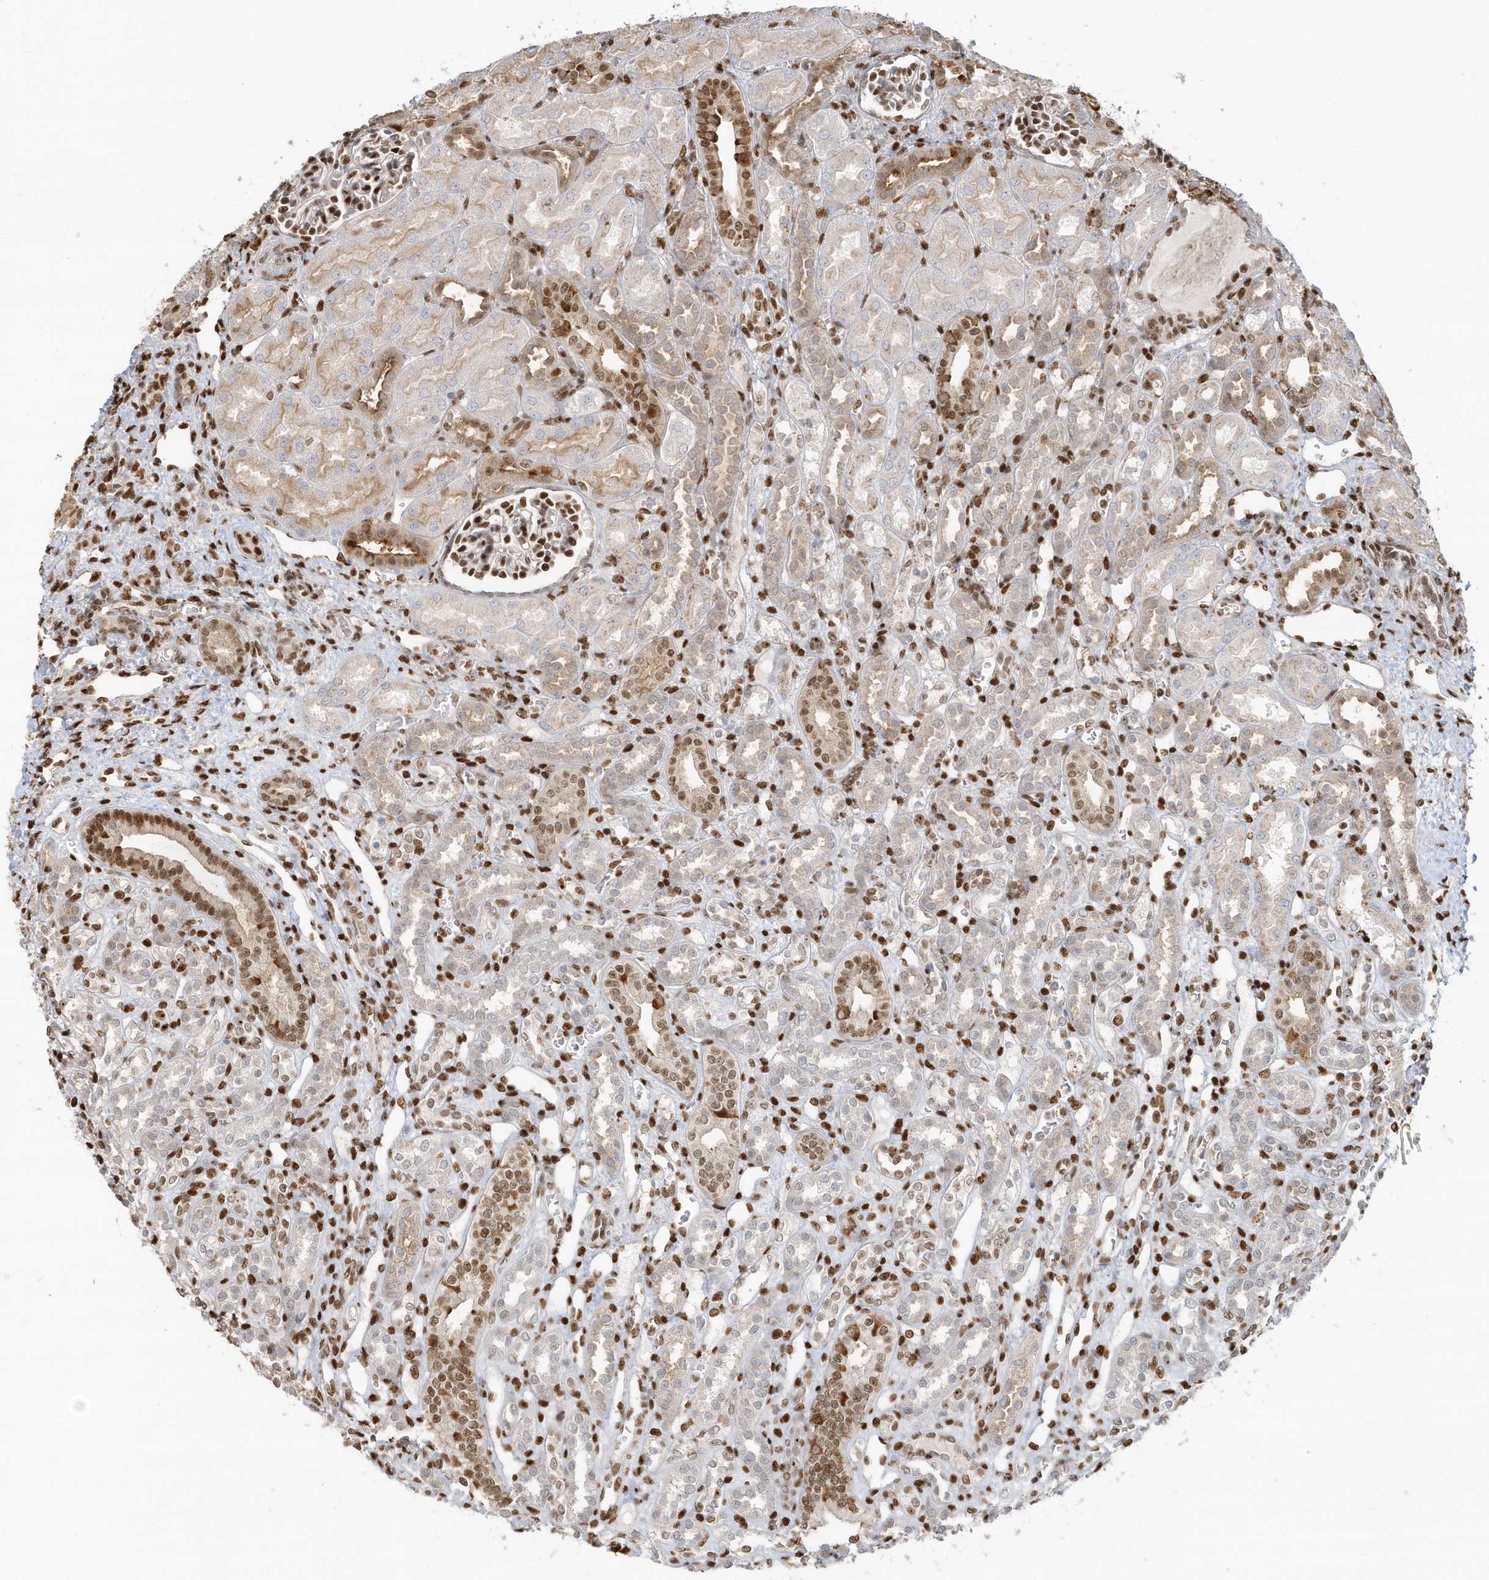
{"staining": {"intensity": "strong", "quantity": "25%-75%", "location": "nuclear"}, "tissue": "kidney", "cell_type": "Cells in glomeruli", "image_type": "normal", "snomed": [{"axis": "morphology", "description": "Normal tissue, NOS"}, {"axis": "morphology", "description": "Neoplasm, malignant, NOS"}, {"axis": "topography", "description": "Kidney"}], "caption": "A high amount of strong nuclear positivity is present in approximately 25%-75% of cells in glomeruli in unremarkable kidney.", "gene": "SUMO2", "patient": {"sex": "female", "age": 1}}